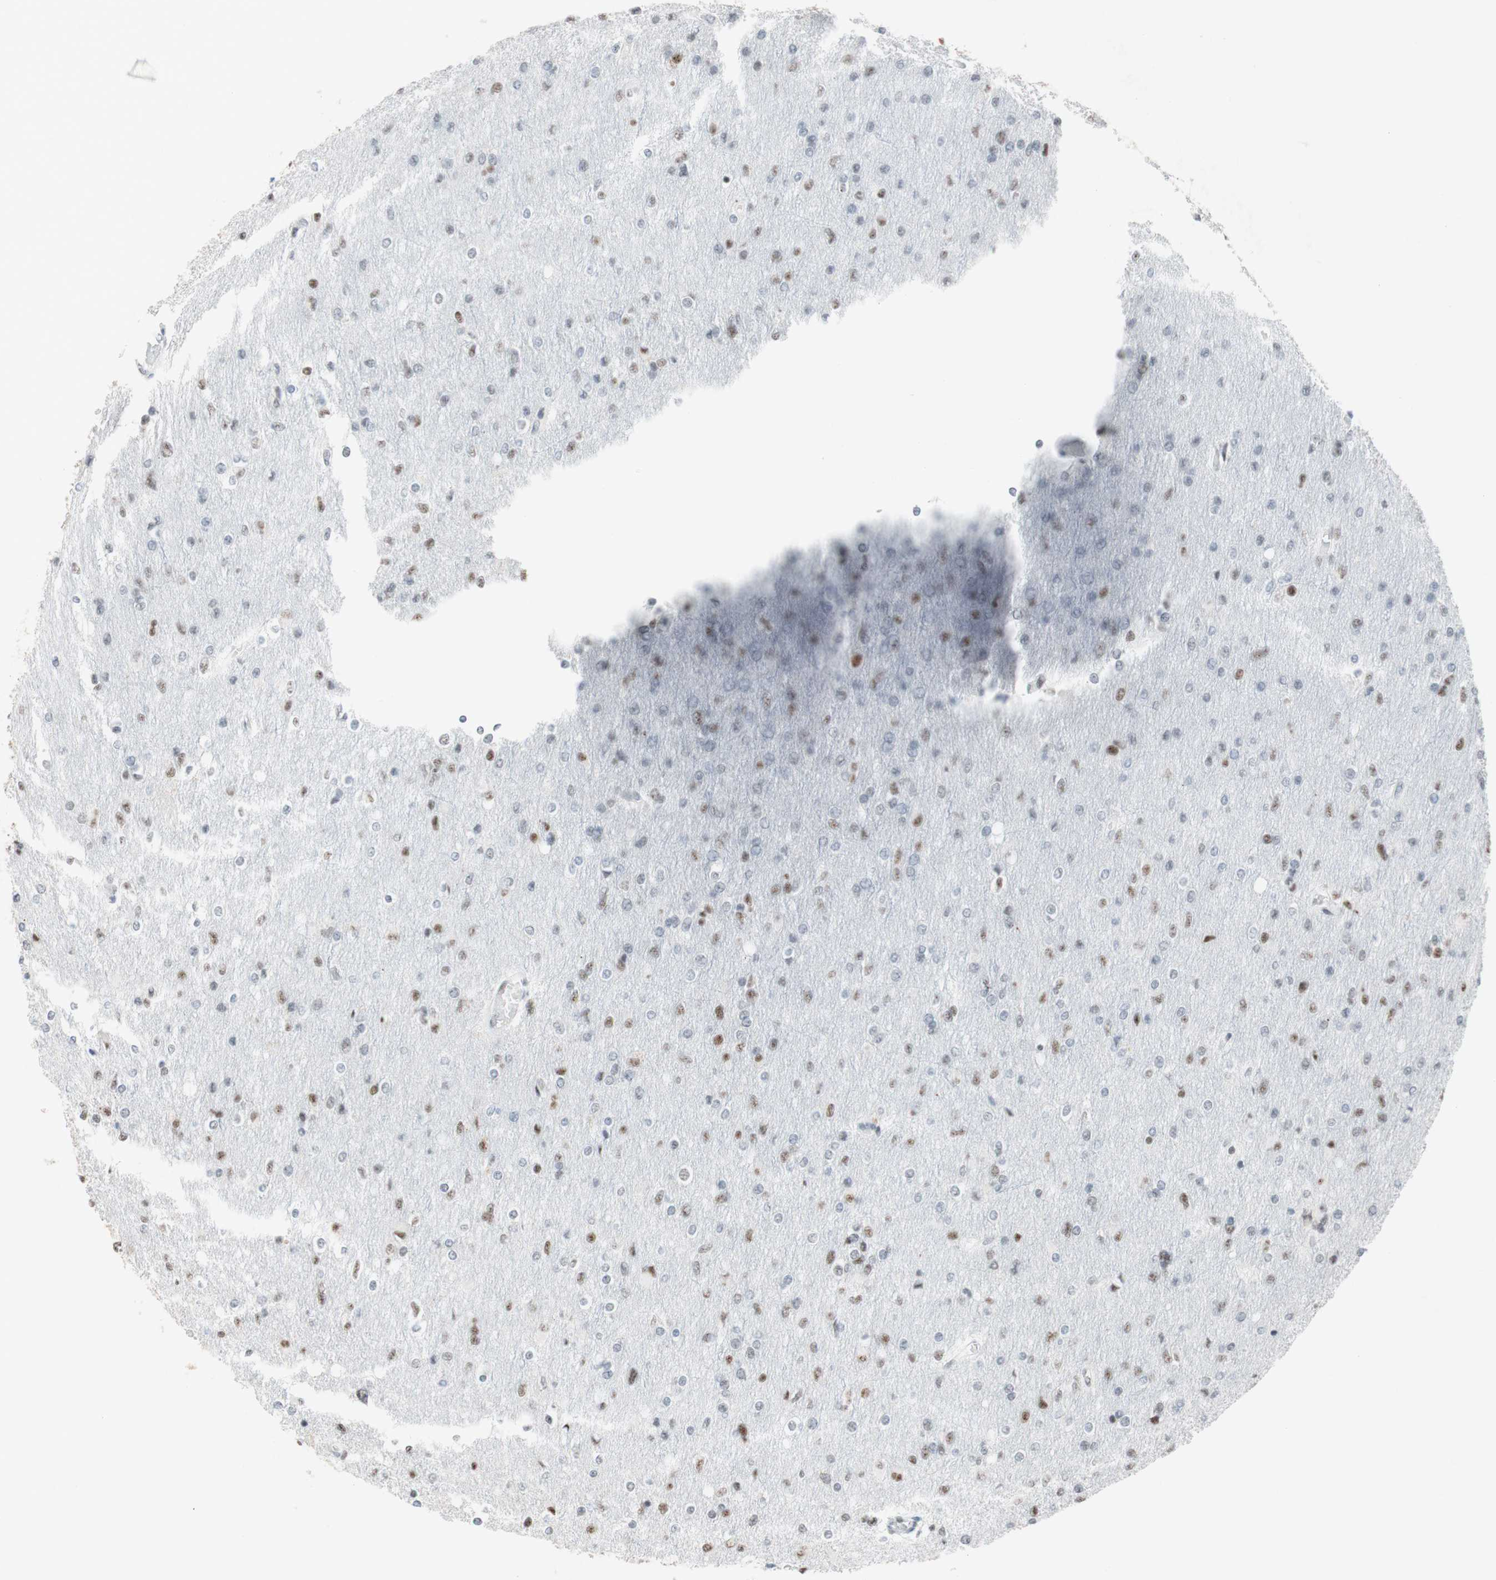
{"staining": {"intensity": "weak", "quantity": "<25%", "location": "nuclear"}, "tissue": "glioma", "cell_type": "Tumor cells", "image_type": "cancer", "snomed": [{"axis": "morphology", "description": "Glioma, malignant, High grade"}, {"axis": "topography", "description": "Cerebral cortex"}], "caption": "The IHC photomicrograph has no significant positivity in tumor cells of glioma tissue.", "gene": "SAP18", "patient": {"sex": "female", "age": 36}}